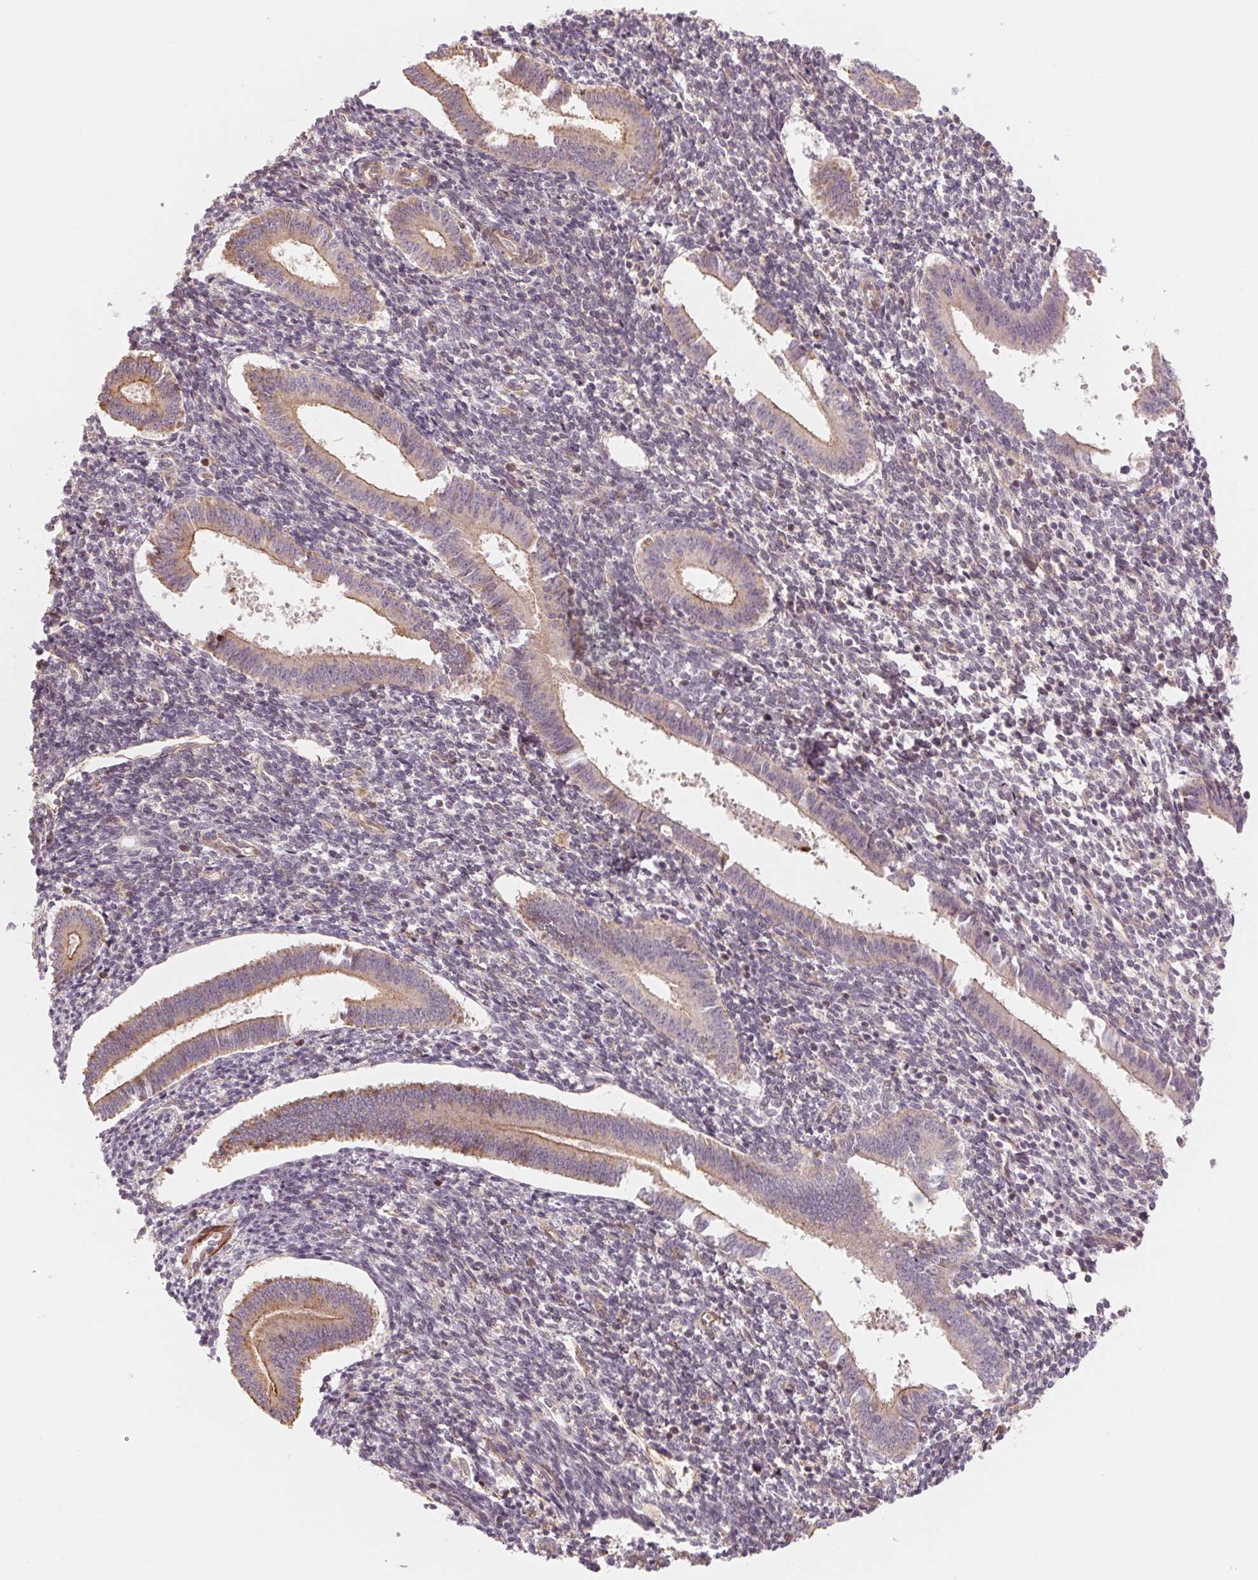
{"staining": {"intensity": "weak", "quantity": "<25%", "location": "cytoplasmic/membranous"}, "tissue": "endometrium", "cell_type": "Cells in endometrial stroma", "image_type": "normal", "snomed": [{"axis": "morphology", "description": "Normal tissue, NOS"}, {"axis": "topography", "description": "Endometrium"}], "caption": "IHC of unremarkable endometrium shows no staining in cells in endometrial stroma. (DAB immunohistochemistry visualized using brightfield microscopy, high magnification).", "gene": "CCDC112", "patient": {"sex": "female", "age": 25}}